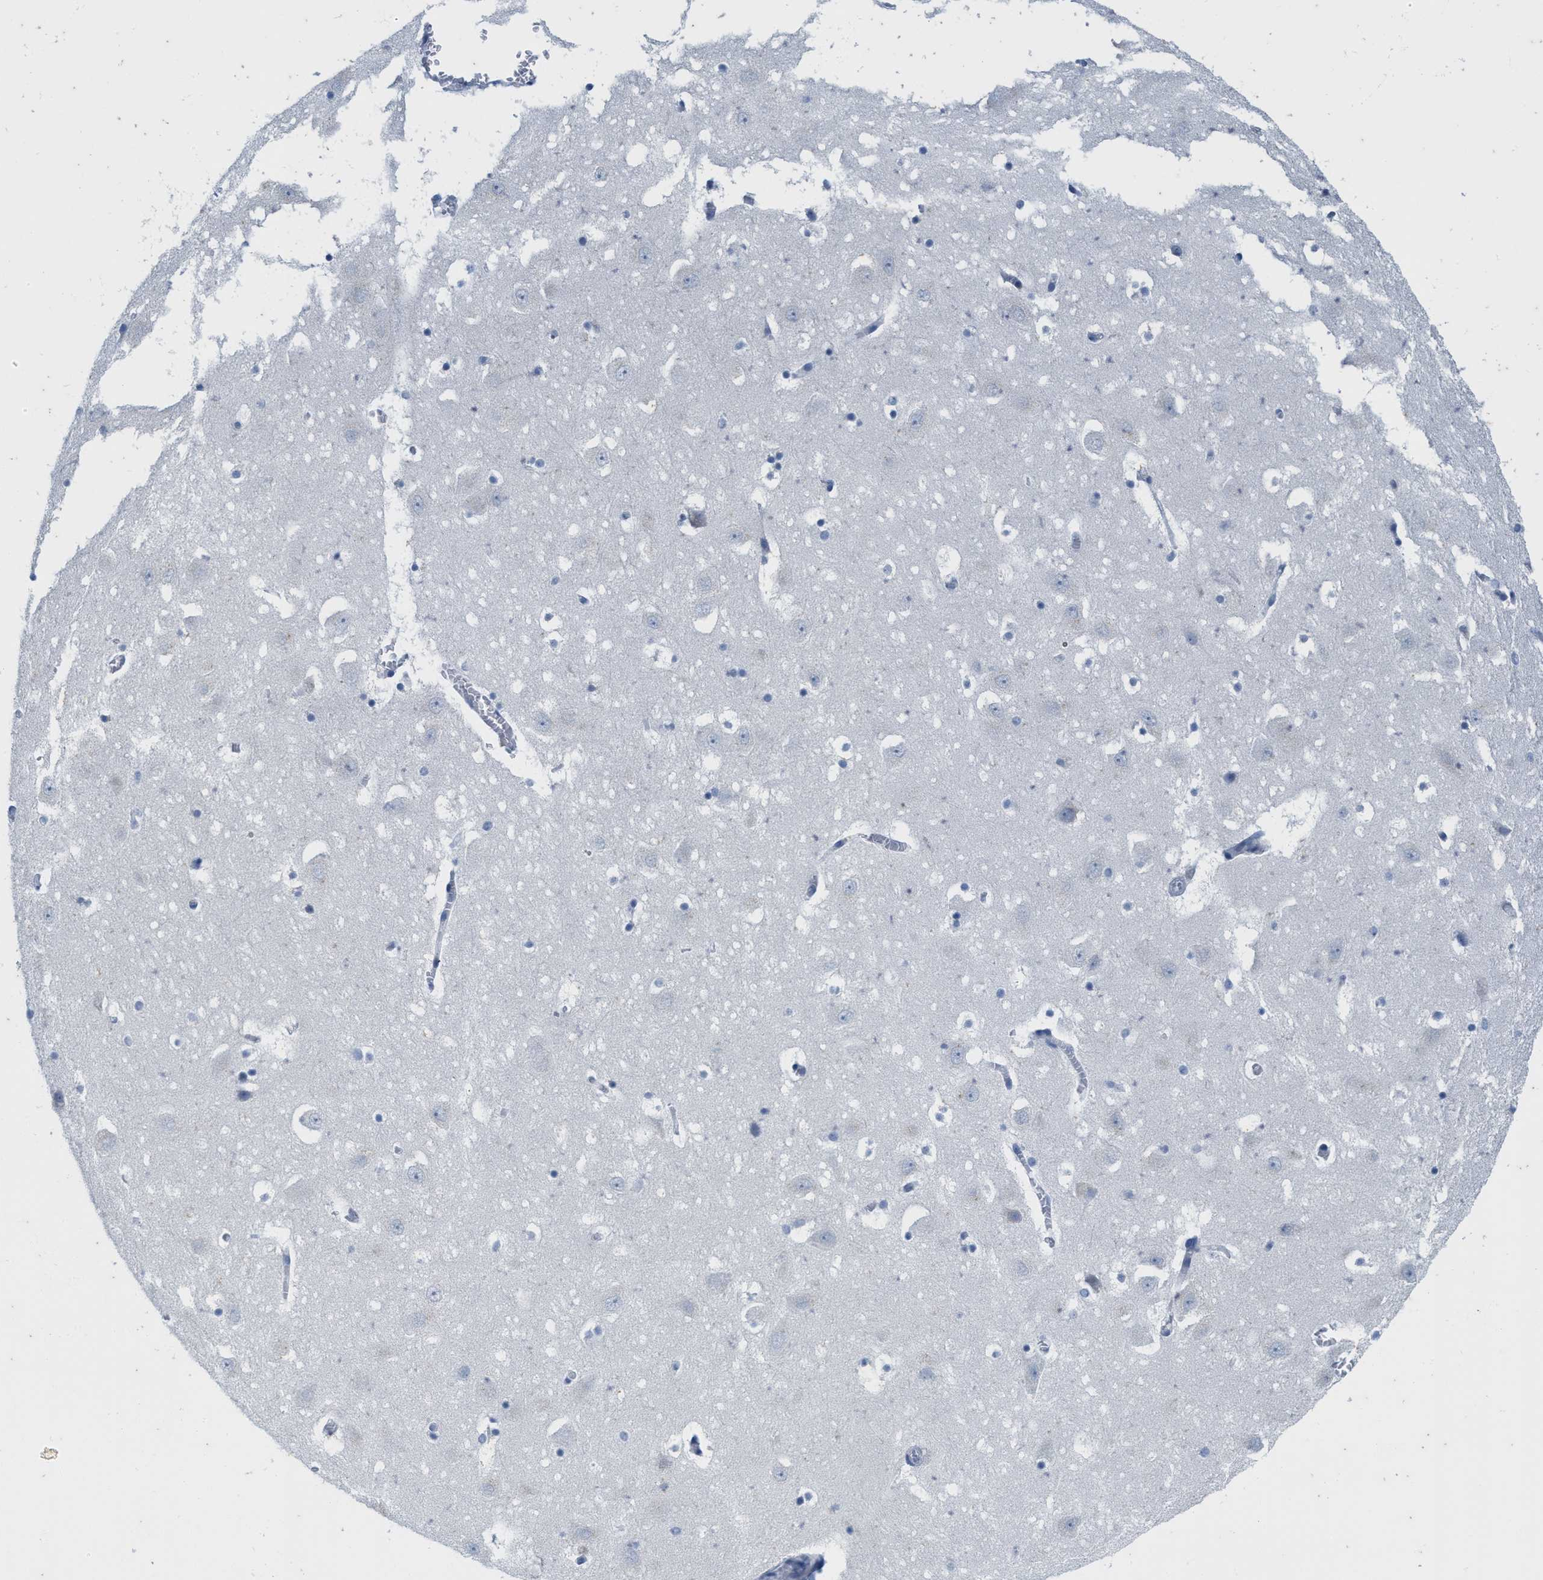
{"staining": {"intensity": "negative", "quantity": "none", "location": "none"}, "tissue": "hippocampus", "cell_type": "Glial cells", "image_type": "normal", "snomed": [{"axis": "morphology", "description": "Normal tissue, NOS"}, {"axis": "topography", "description": "Hippocampus"}], "caption": "Immunohistochemistry (IHC) photomicrograph of unremarkable hippocampus: hippocampus stained with DAB (3,3'-diaminobenzidine) shows no significant protein positivity in glial cells.", "gene": "ABCB11", "patient": {"sex": "male", "age": 45}}